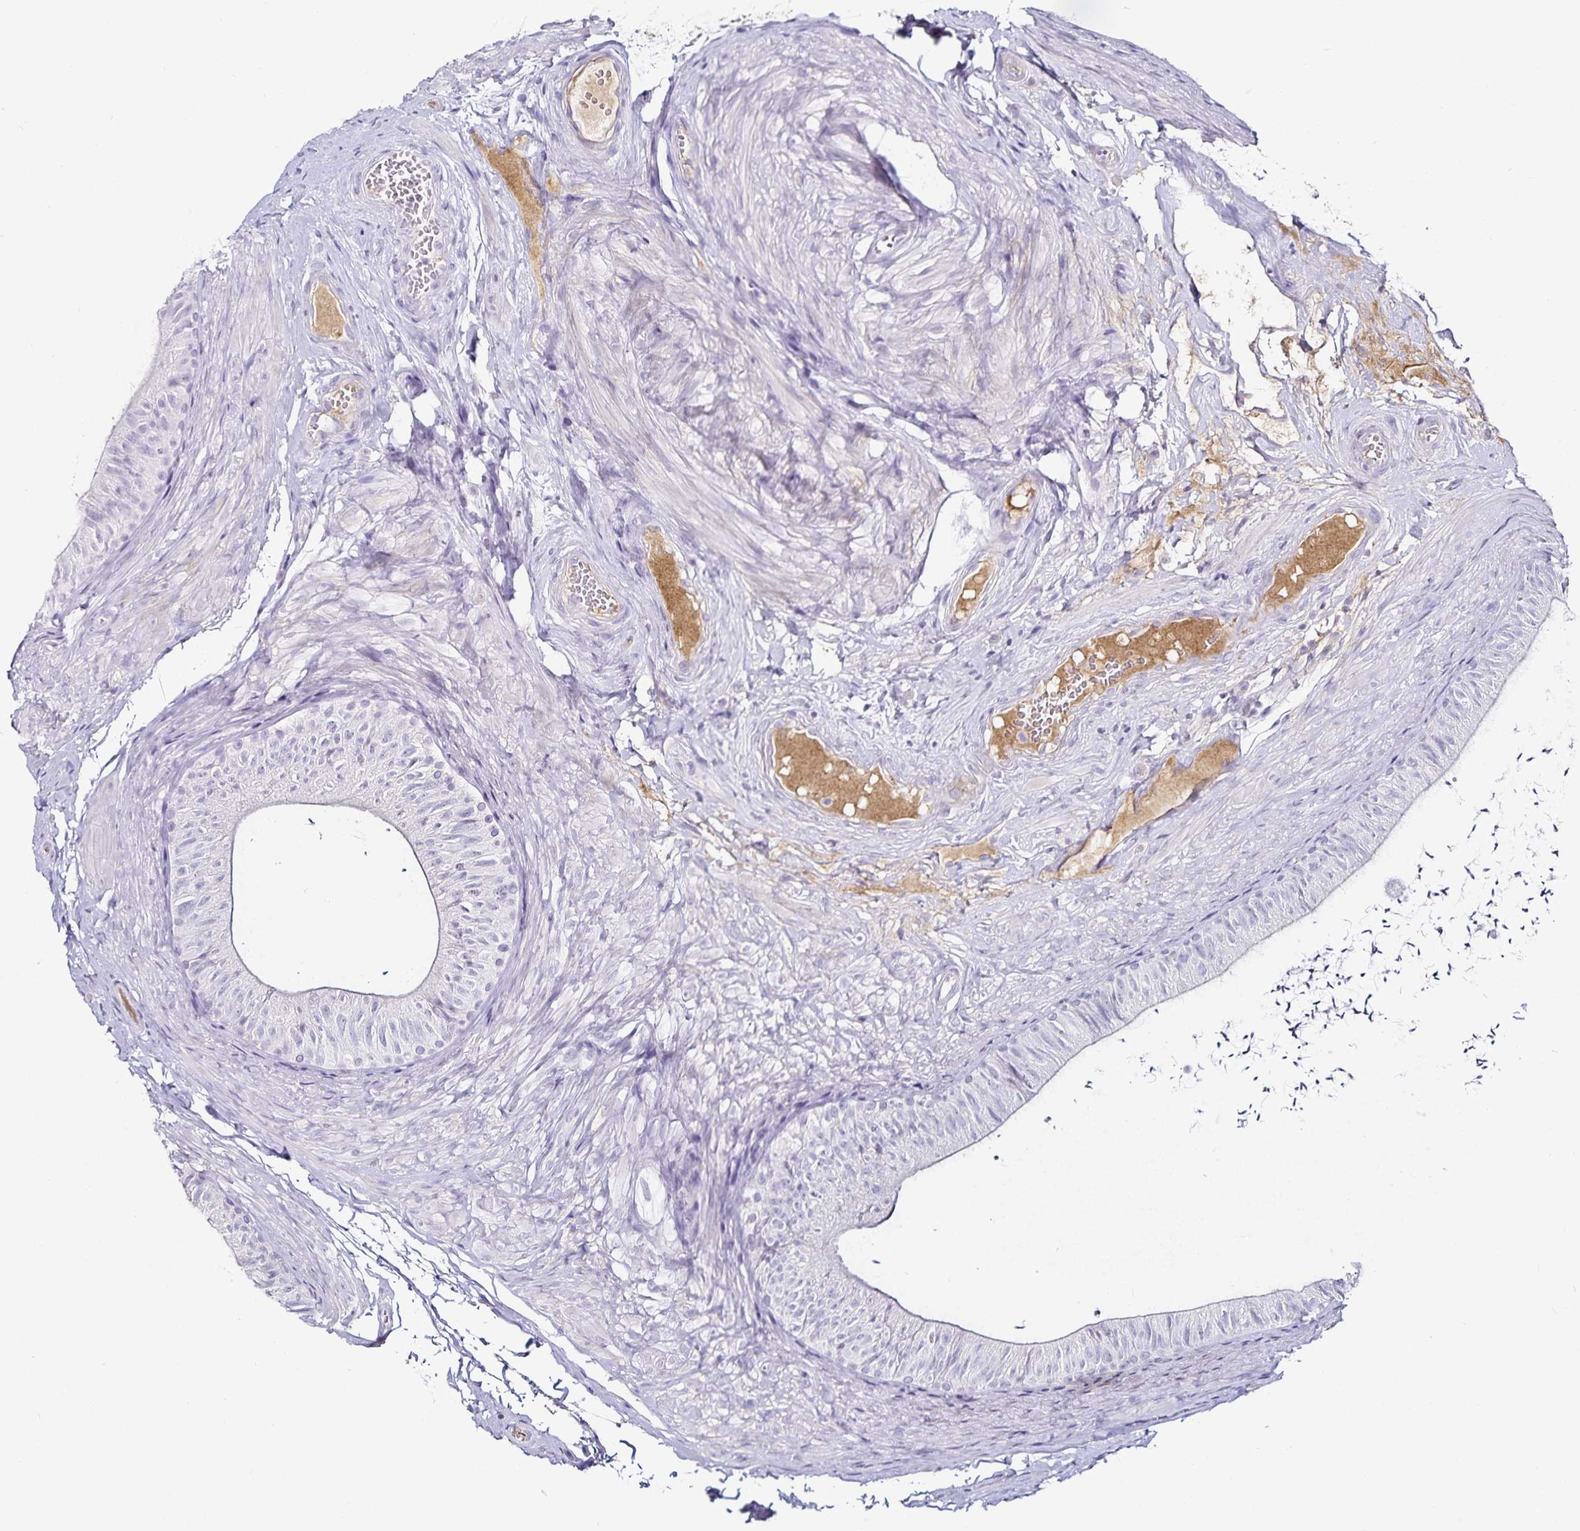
{"staining": {"intensity": "negative", "quantity": "none", "location": "none"}, "tissue": "epididymis", "cell_type": "Glandular cells", "image_type": "normal", "snomed": [{"axis": "morphology", "description": "Normal tissue, NOS"}, {"axis": "topography", "description": "Epididymis, spermatic cord, NOS"}, {"axis": "topography", "description": "Epididymis"}, {"axis": "topography", "description": "Peripheral nerve tissue"}], "caption": "This is an immunohistochemistry micrograph of unremarkable epididymis. There is no positivity in glandular cells.", "gene": "TTR", "patient": {"sex": "male", "age": 29}}